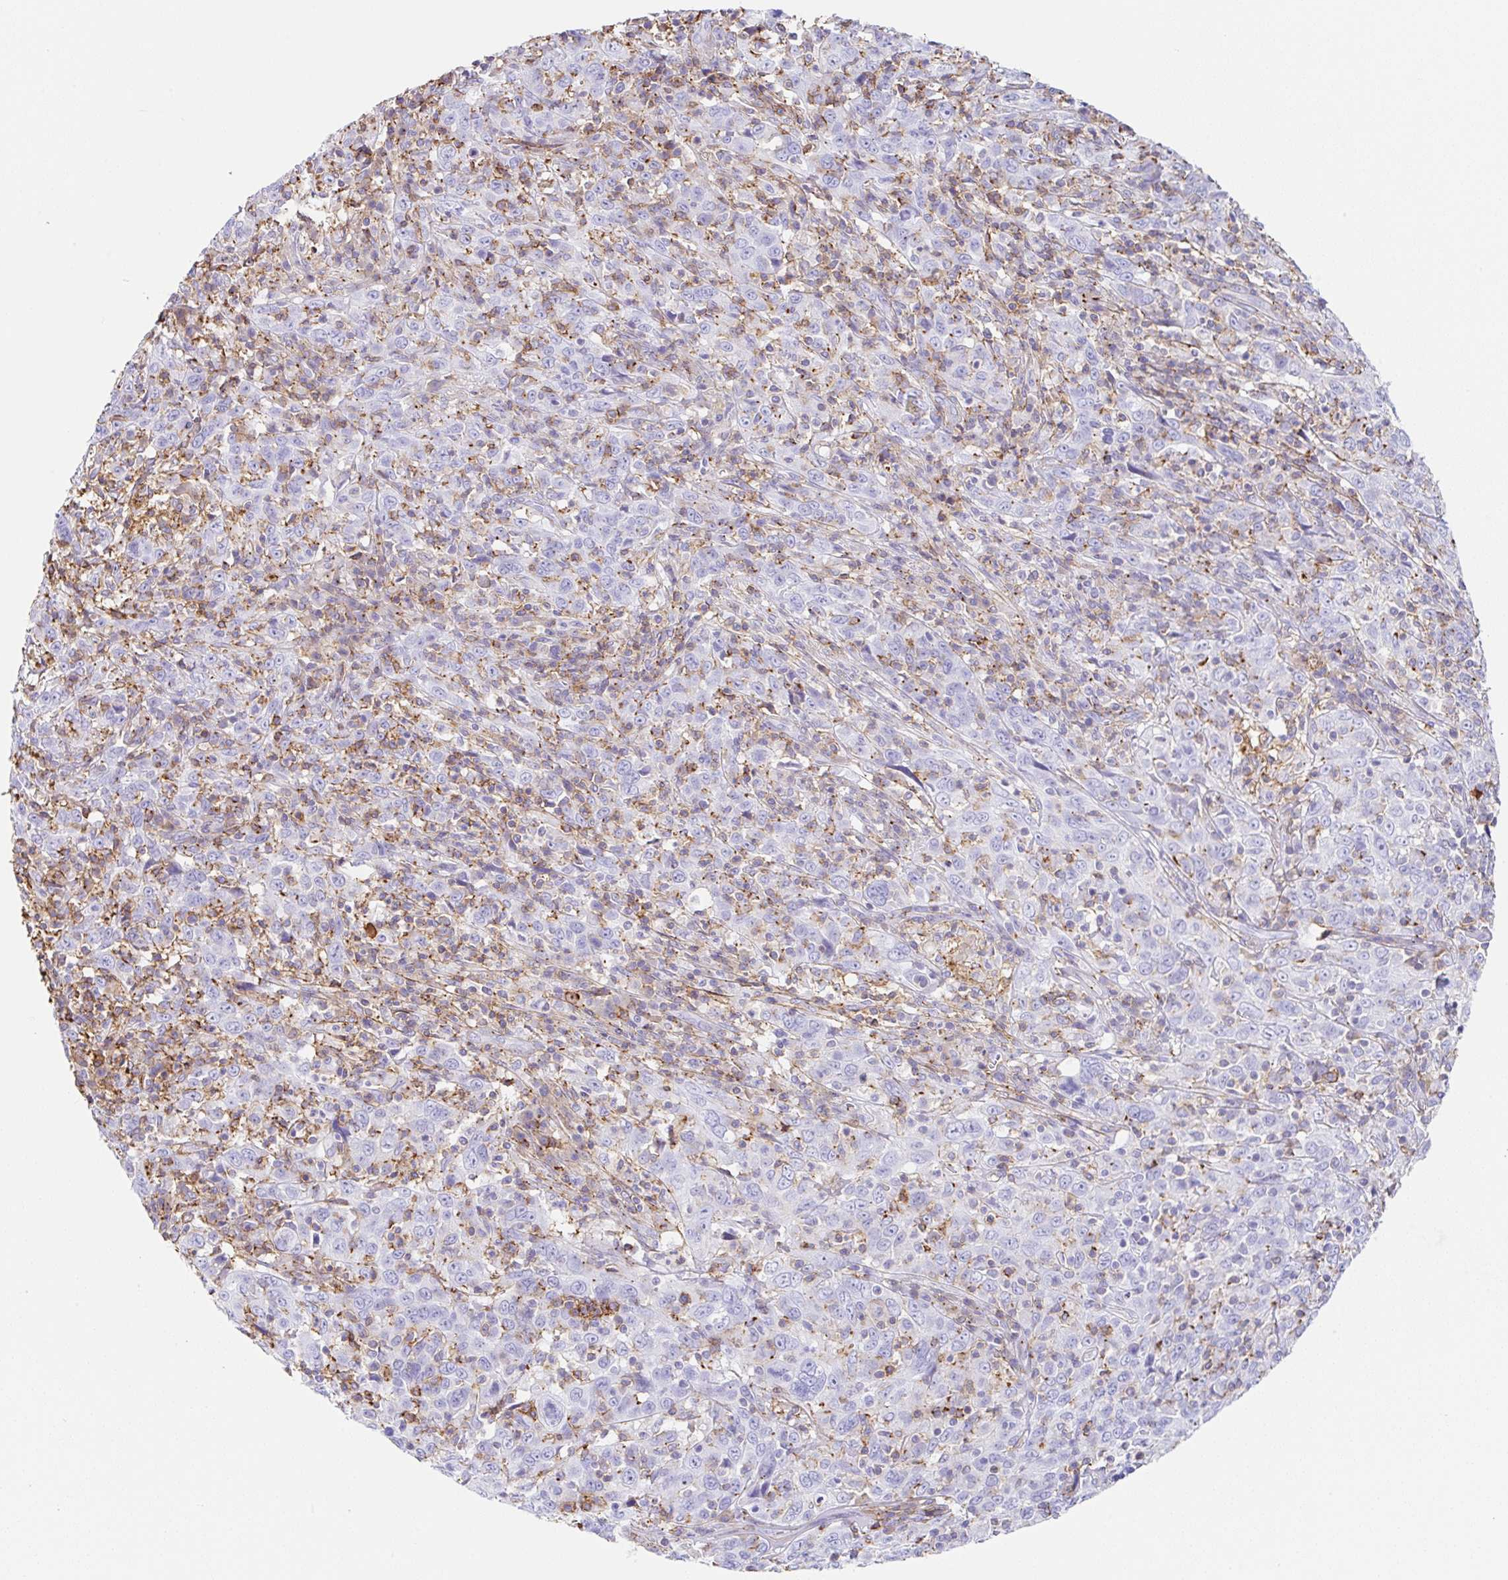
{"staining": {"intensity": "negative", "quantity": "none", "location": "none"}, "tissue": "cervical cancer", "cell_type": "Tumor cells", "image_type": "cancer", "snomed": [{"axis": "morphology", "description": "Squamous cell carcinoma, NOS"}, {"axis": "topography", "description": "Cervix"}], "caption": "Immunohistochemistry (IHC) histopathology image of human cervical cancer stained for a protein (brown), which displays no expression in tumor cells.", "gene": "MTTP", "patient": {"sex": "female", "age": 46}}